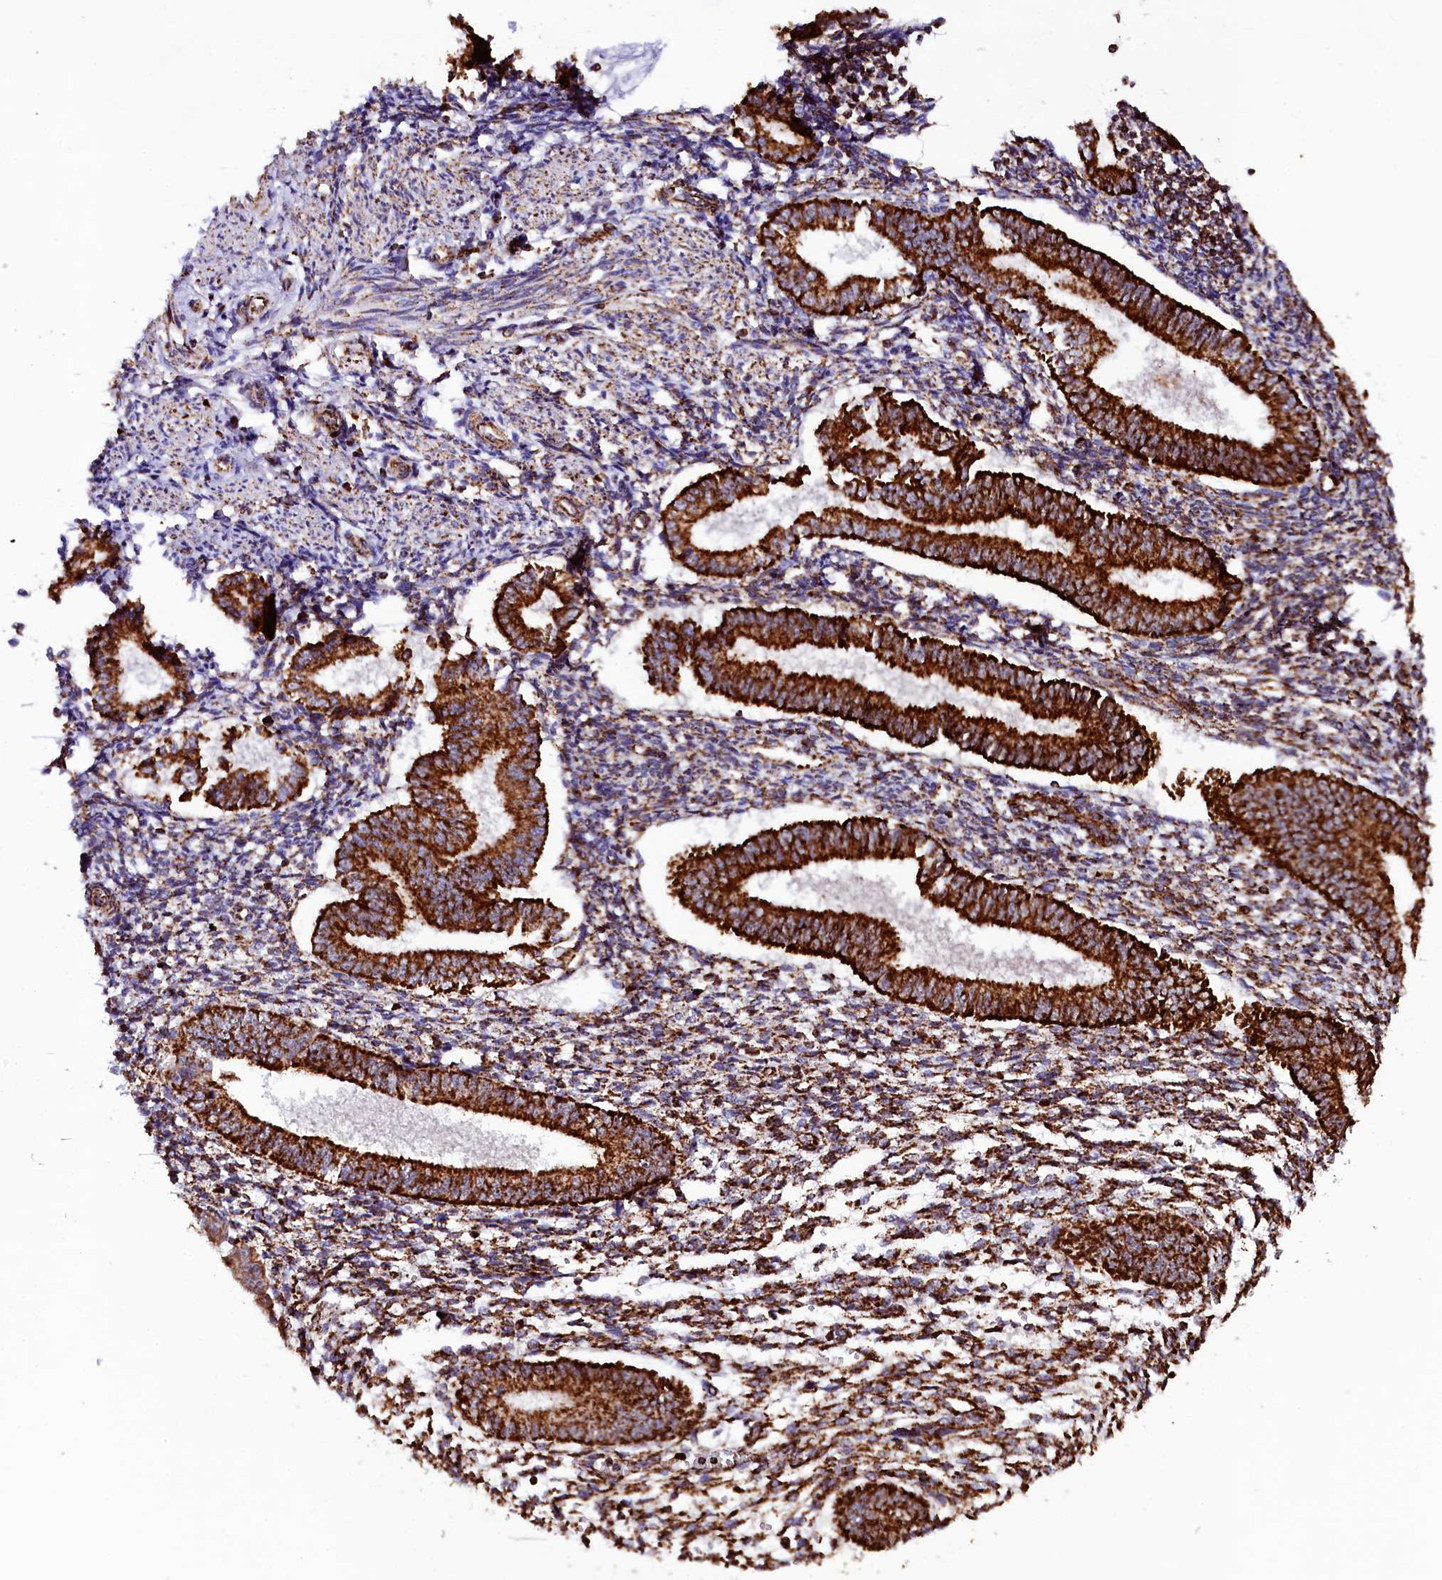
{"staining": {"intensity": "moderate", "quantity": "25%-75%", "location": "cytoplasmic/membranous"}, "tissue": "endometrium", "cell_type": "Cells in endometrial stroma", "image_type": "normal", "snomed": [{"axis": "morphology", "description": "Normal tissue, NOS"}, {"axis": "topography", "description": "Uterus"}, {"axis": "topography", "description": "Endometrium"}], "caption": "Immunohistochemistry photomicrograph of benign human endometrium stained for a protein (brown), which shows medium levels of moderate cytoplasmic/membranous expression in about 25%-75% of cells in endometrial stroma.", "gene": "KLC2", "patient": {"sex": "female", "age": 48}}